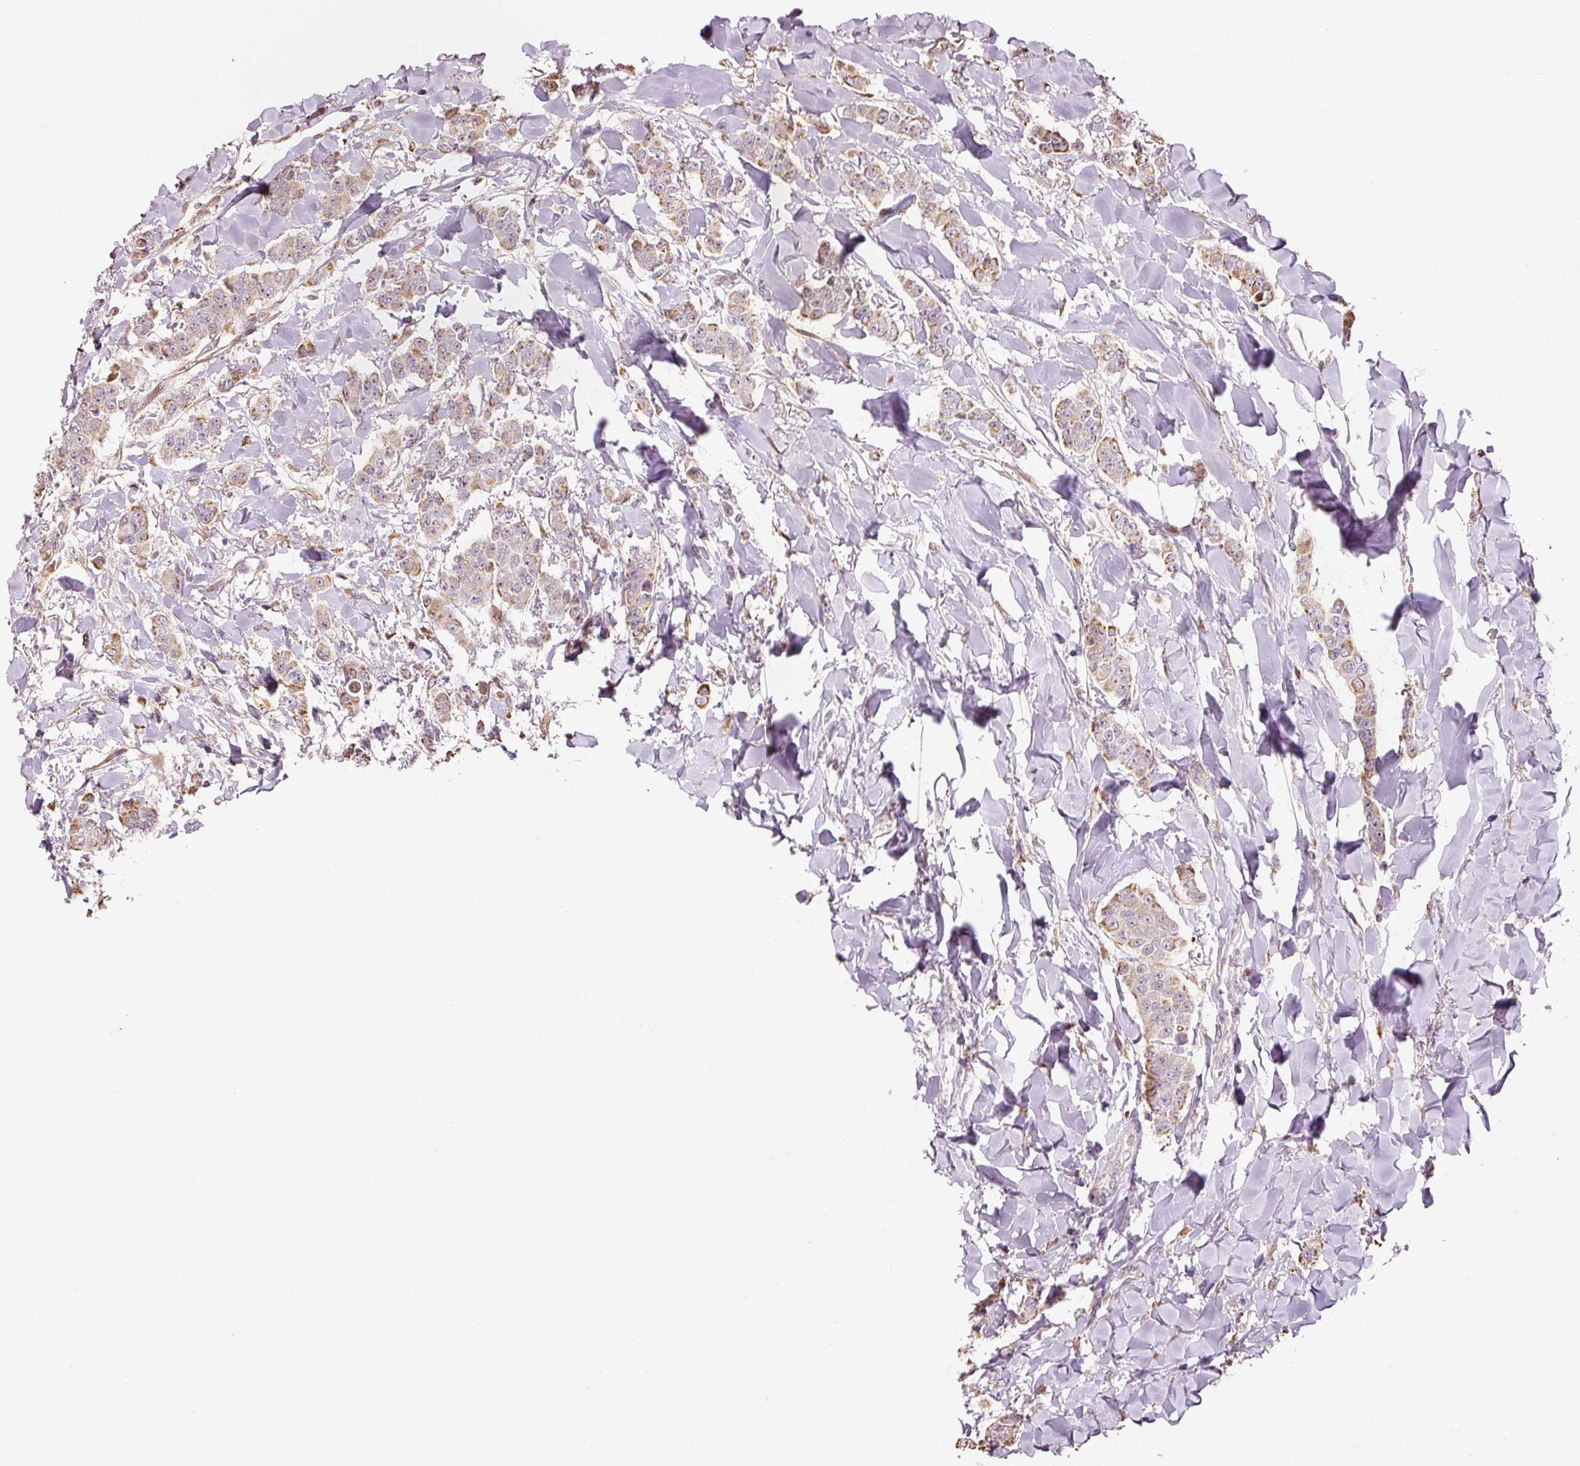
{"staining": {"intensity": "weak", "quantity": "25%-75%", "location": "cytoplasmic/membranous"}, "tissue": "breast cancer", "cell_type": "Tumor cells", "image_type": "cancer", "snomed": [{"axis": "morphology", "description": "Duct carcinoma"}, {"axis": "topography", "description": "Breast"}], "caption": "Immunohistochemistry of infiltrating ductal carcinoma (breast) displays low levels of weak cytoplasmic/membranous staining in approximately 25%-75% of tumor cells.", "gene": "ETF1", "patient": {"sex": "female", "age": 40}}